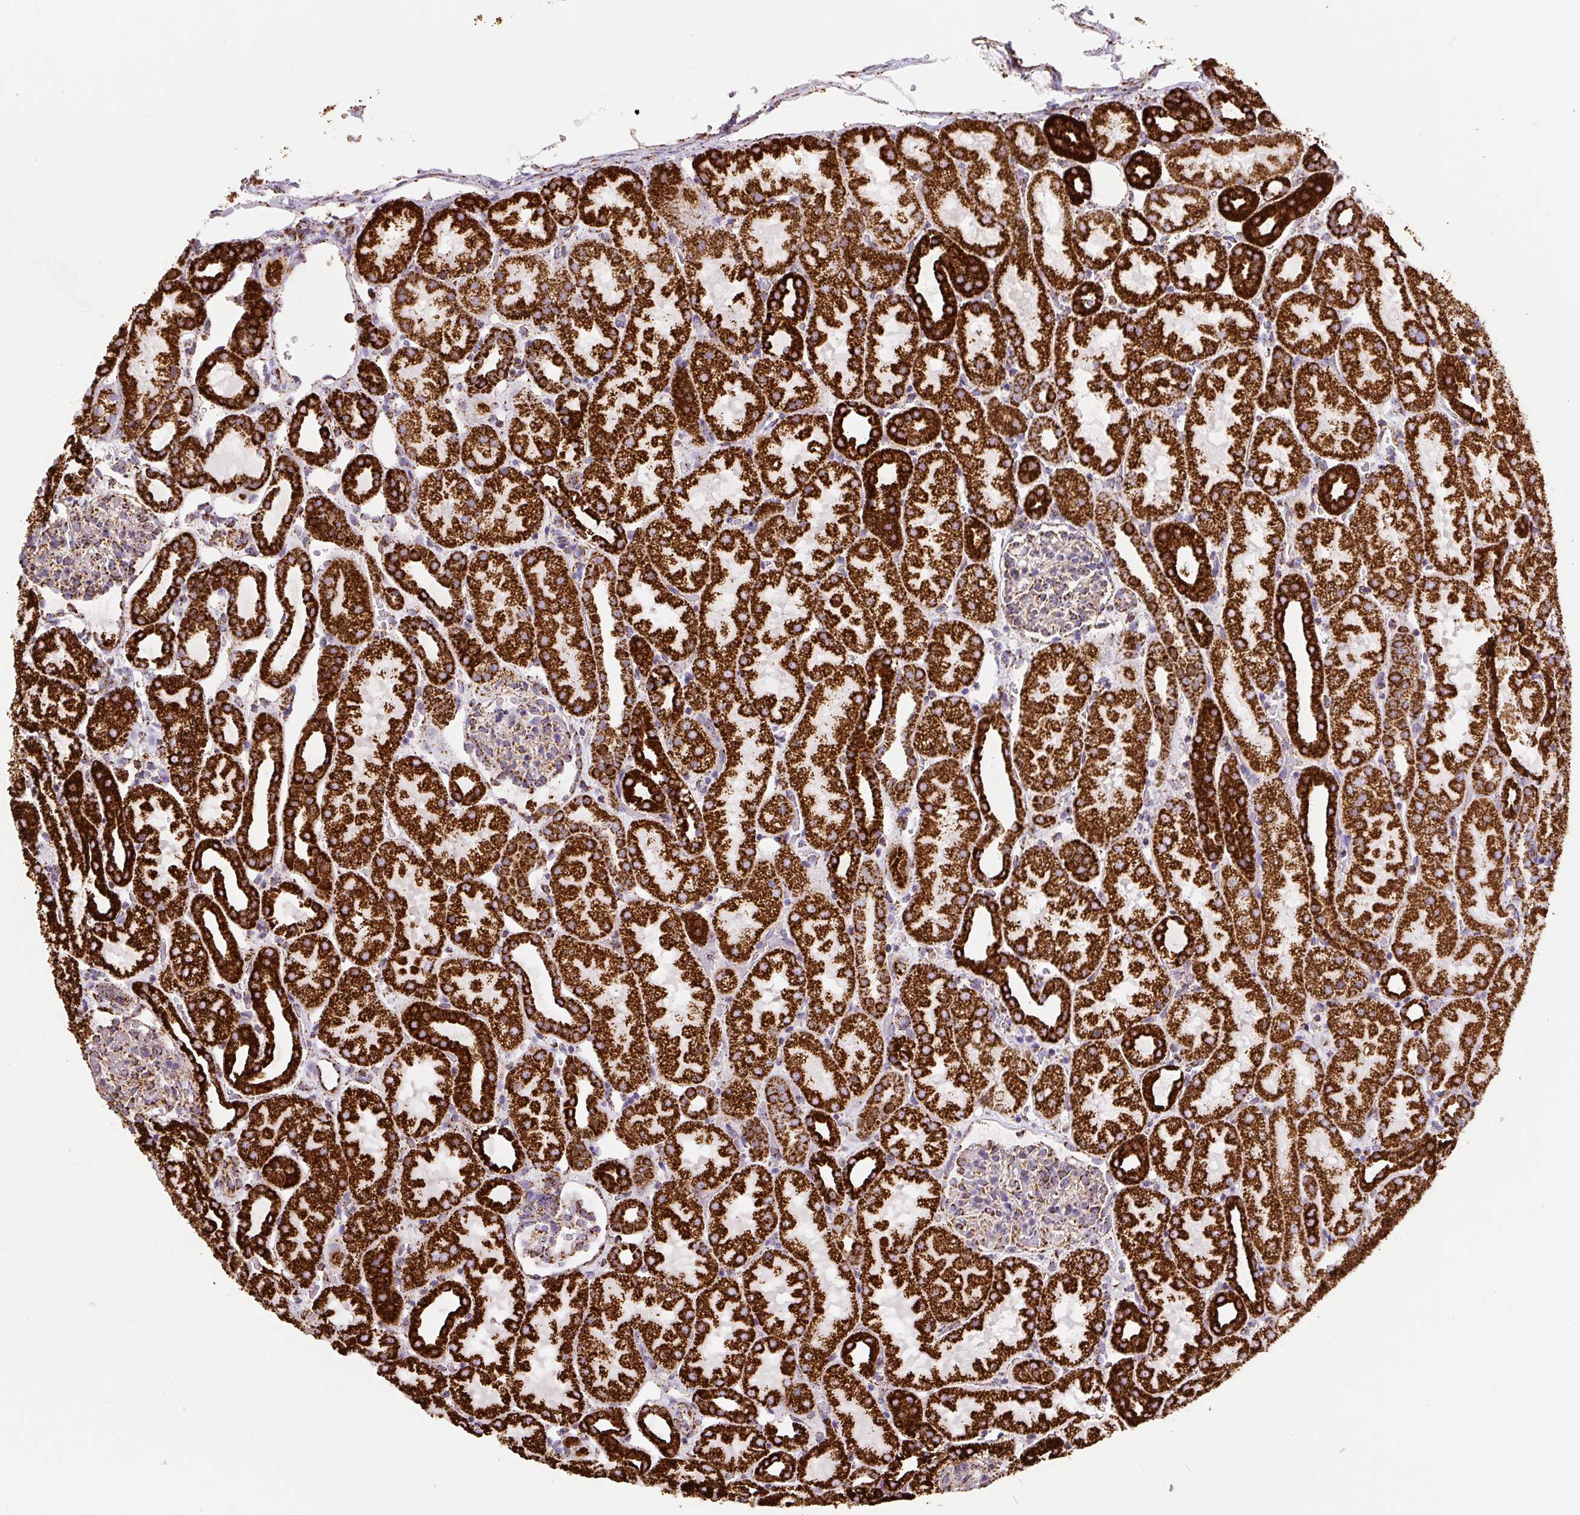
{"staining": {"intensity": "moderate", "quantity": ">75%", "location": "cytoplasmic/membranous"}, "tissue": "kidney", "cell_type": "Cells in glomeruli", "image_type": "normal", "snomed": [{"axis": "morphology", "description": "Normal tissue, NOS"}, {"axis": "topography", "description": "Kidney"}], "caption": "Kidney stained with DAB (3,3'-diaminobenzidine) IHC exhibits medium levels of moderate cytoplasmic/membranous staining in approximately >75% of cells in glomeruli. (brown staining indicates protein expression, while blue staining denotes nuclei).", "gene": "ATP5F1A", "patient": {"sex": "male", "age": 2}}